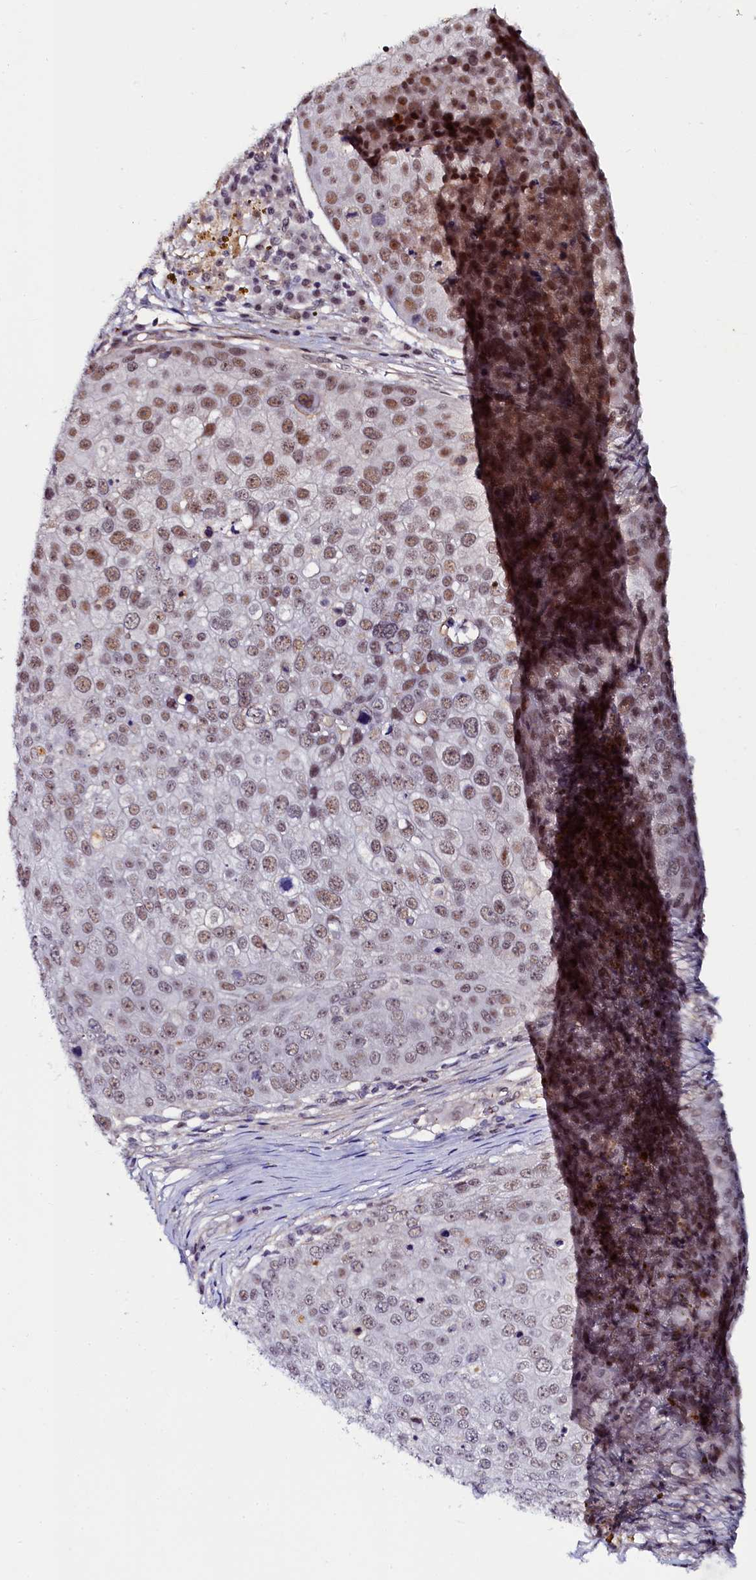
{"staining": {"intensity": "moderate", "quantity": ">75%", "location": "nuclear"}, "tissue": "skin cancer", "cell_type": "Tumor cells", "image_type": "cancer", "snomed": [{"axis": "morphology", "description": "Squamous cell carcinoma, NOS"}, {"axis": "topography", "description": "Skin"}], "caption": "Moderate nuclear expression is identified in about >75% of tumor cells in skin cancer (squamous cell carcinoma).", "gene": "INTS14", "patient": {"sex": "male", "age": 71}}